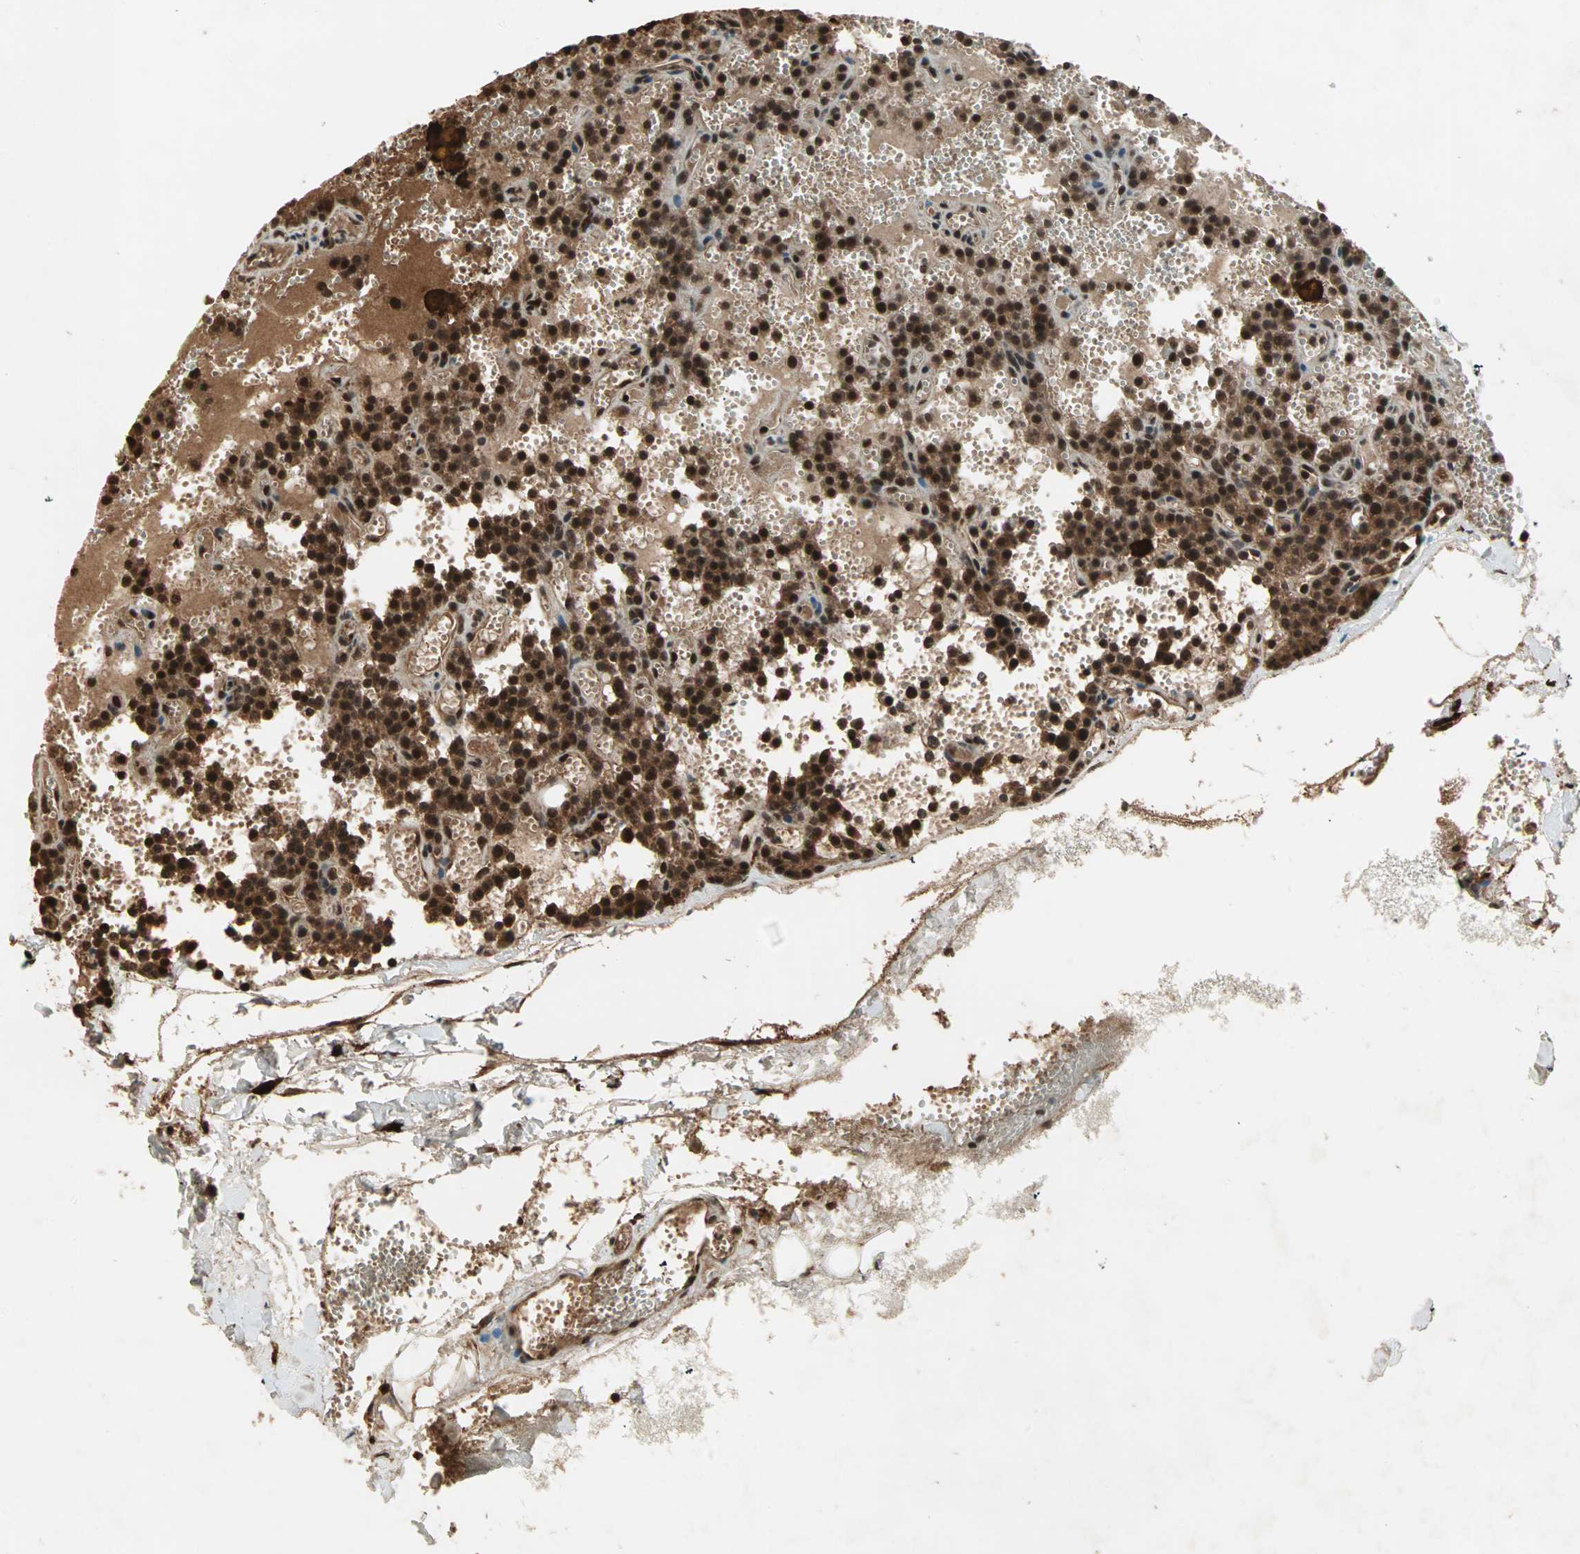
{"staining": {"intensity": "strong", "quantity": ">75%", "location": "cytoplasmic/membranous,nuclear"}, "tissue": "parathyroid gland", "cell_type": "Glandular cells", "image_type": "normal", "snomed": [{"axis": "morphology", "description": "Normal tissue, NOS"}, {"axis": "topography", "description": "Parathyroid gland"}], "caption": "Immunohistochemistry image of benign human parathyroid gland stained for a protein (brown), which demonstrates high levels of strong cytoplasmic/membranous,nuclear expression in about >75% of glandular cells.", "gene": "RFFL", "patient": {"sex": "male", "age": 25}}